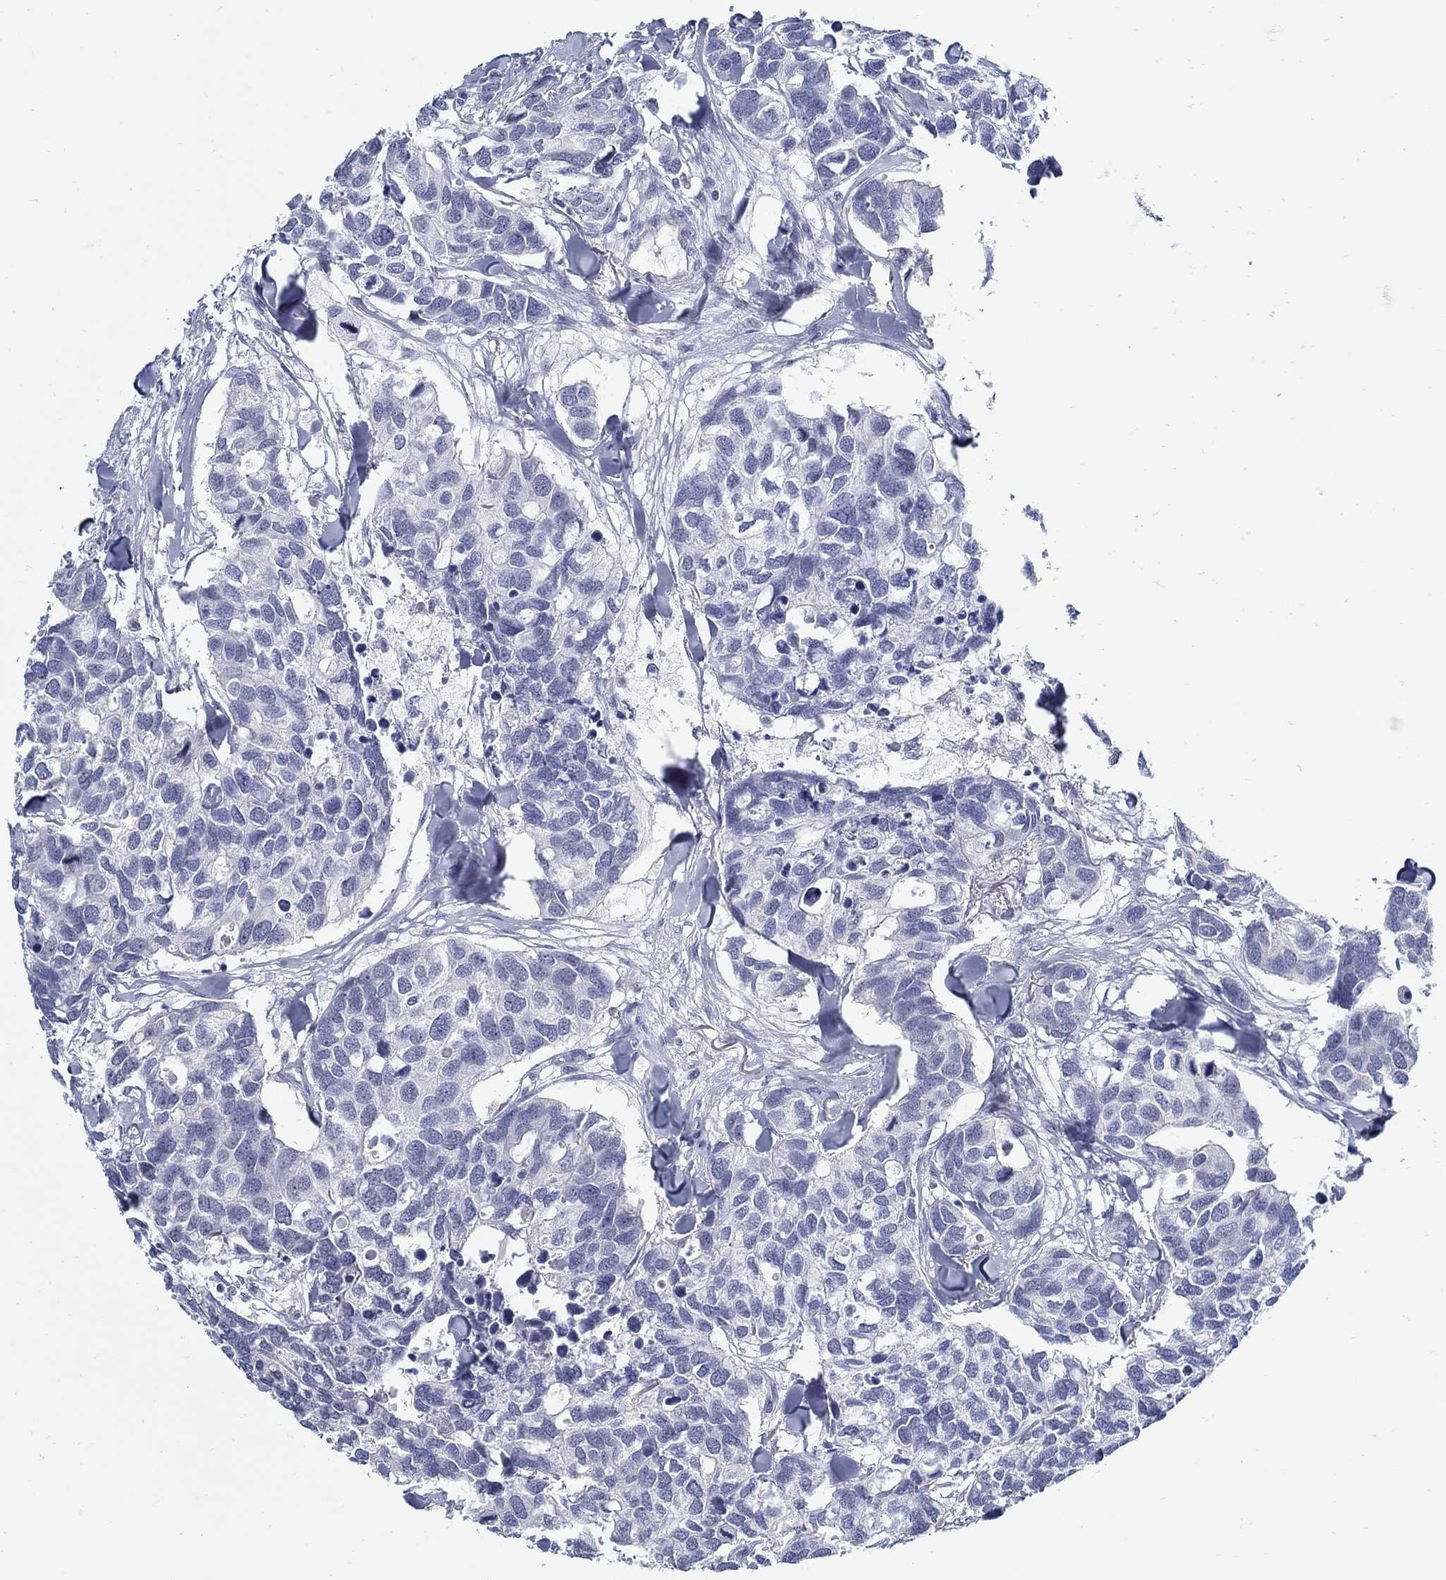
{"staining": {"intensity": "negative", "quantity": "none", "location": "none"}, "tissue": "breast cancer", "cell_type": "Tumor cells", "image_type": "cancer", "snomed": [{"axis": "morphology", "description": "Duct carcinoma"}, {"axis": "topography", "description": "Breast"}], "caption": "Histopathology image shows no protein expression in tumor cells of breast cancer tissue.", "gene": "USP29", "patient": {"sex": "female", "age": 83}}